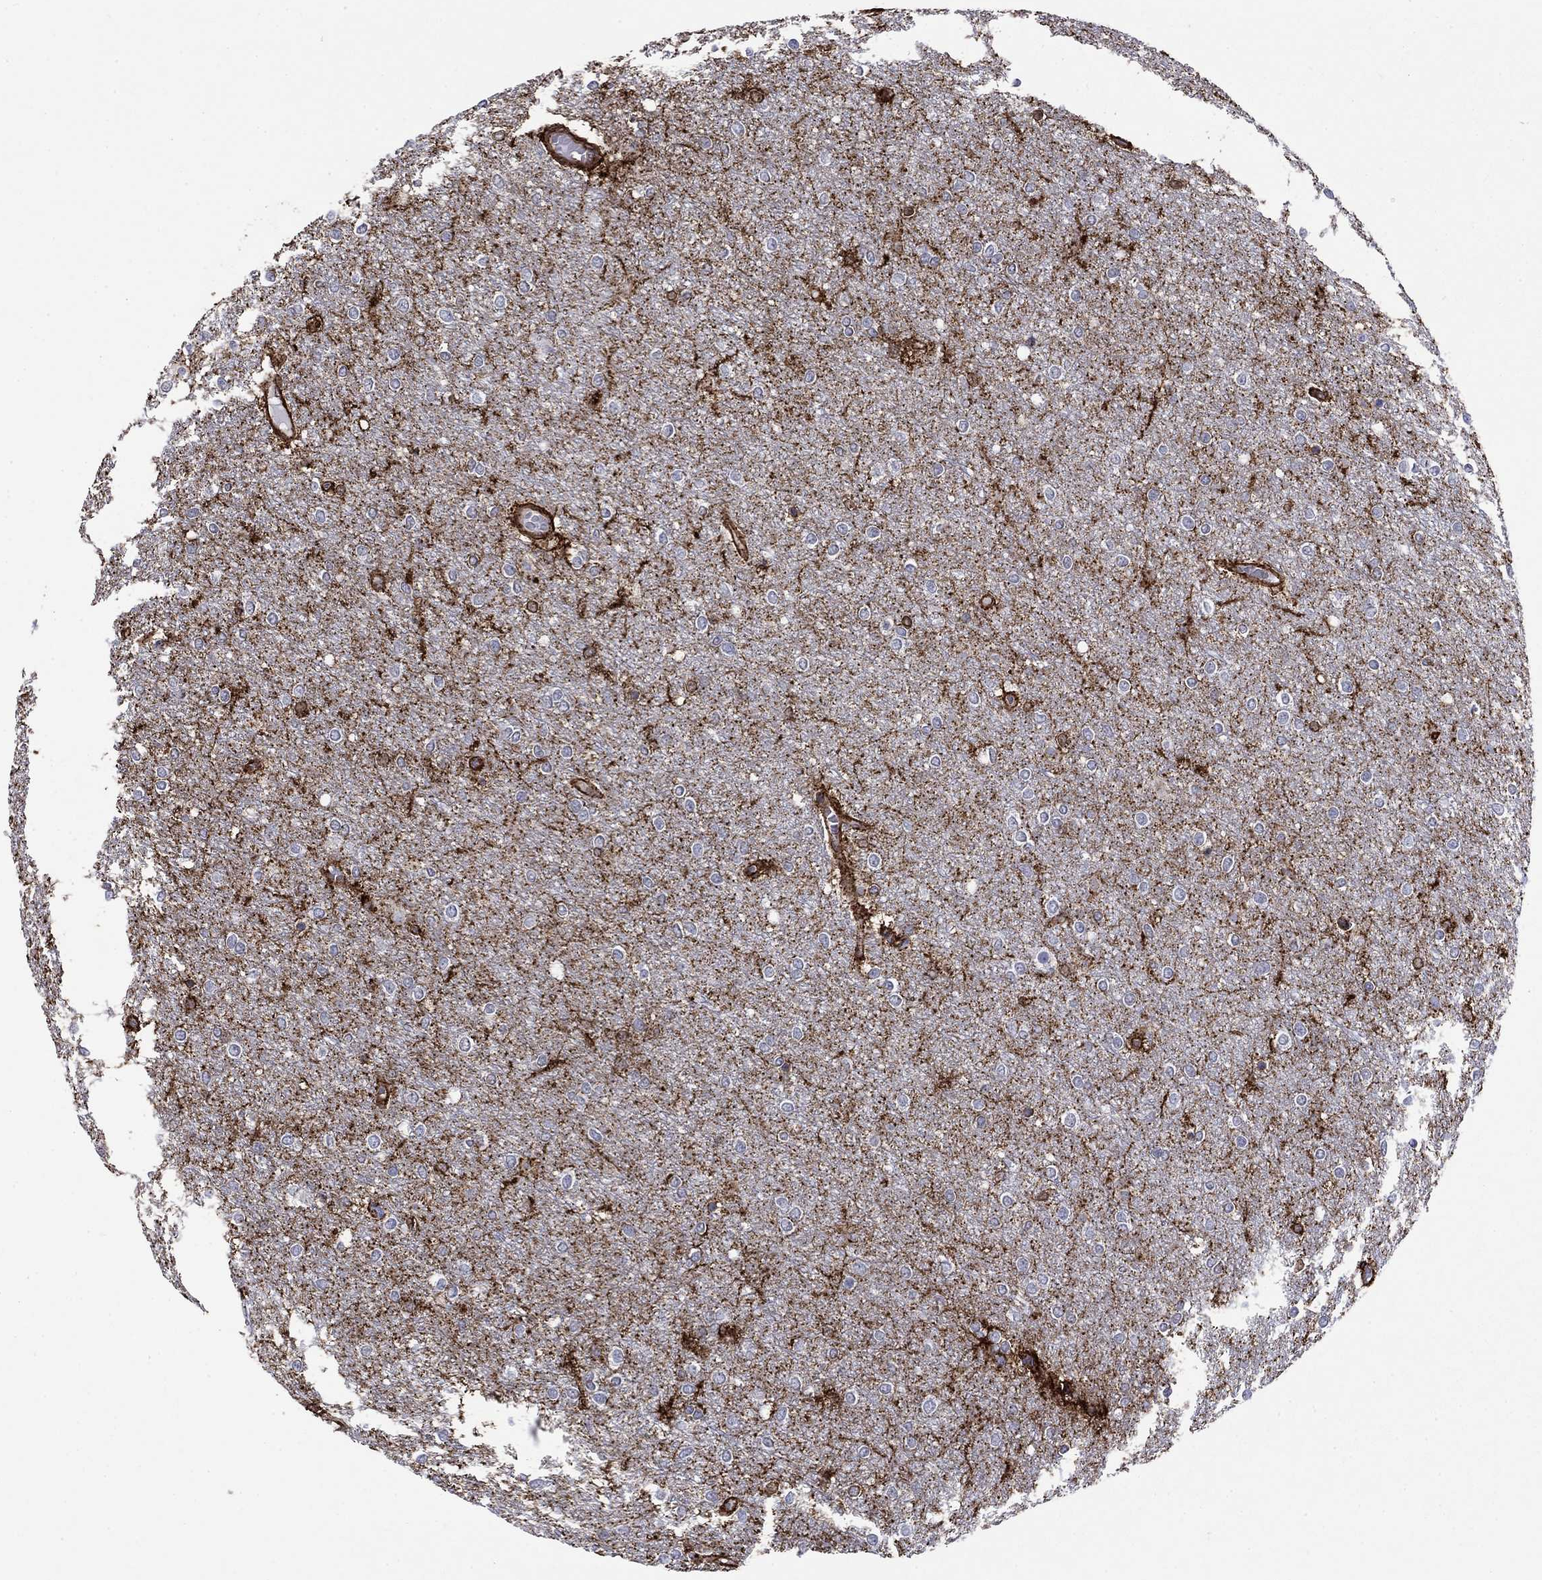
{"staining": {"intensity": "negative", "quantity": "none", "location": "none"}, "tissue": "glioma", "cell_type": "Tumor cells", "image_type": "cancer", "snomed": [{"axis": "morphology", "description": "Glioma, malignant, High grade"}, {"axis": "topography", "description": "Brain"}], "caption": "Photomicrograph shows no protein positivity in tumor cells of glioma tissue.", "gene": "PLAU", "patient": {"sex": "female", "age": 61}}